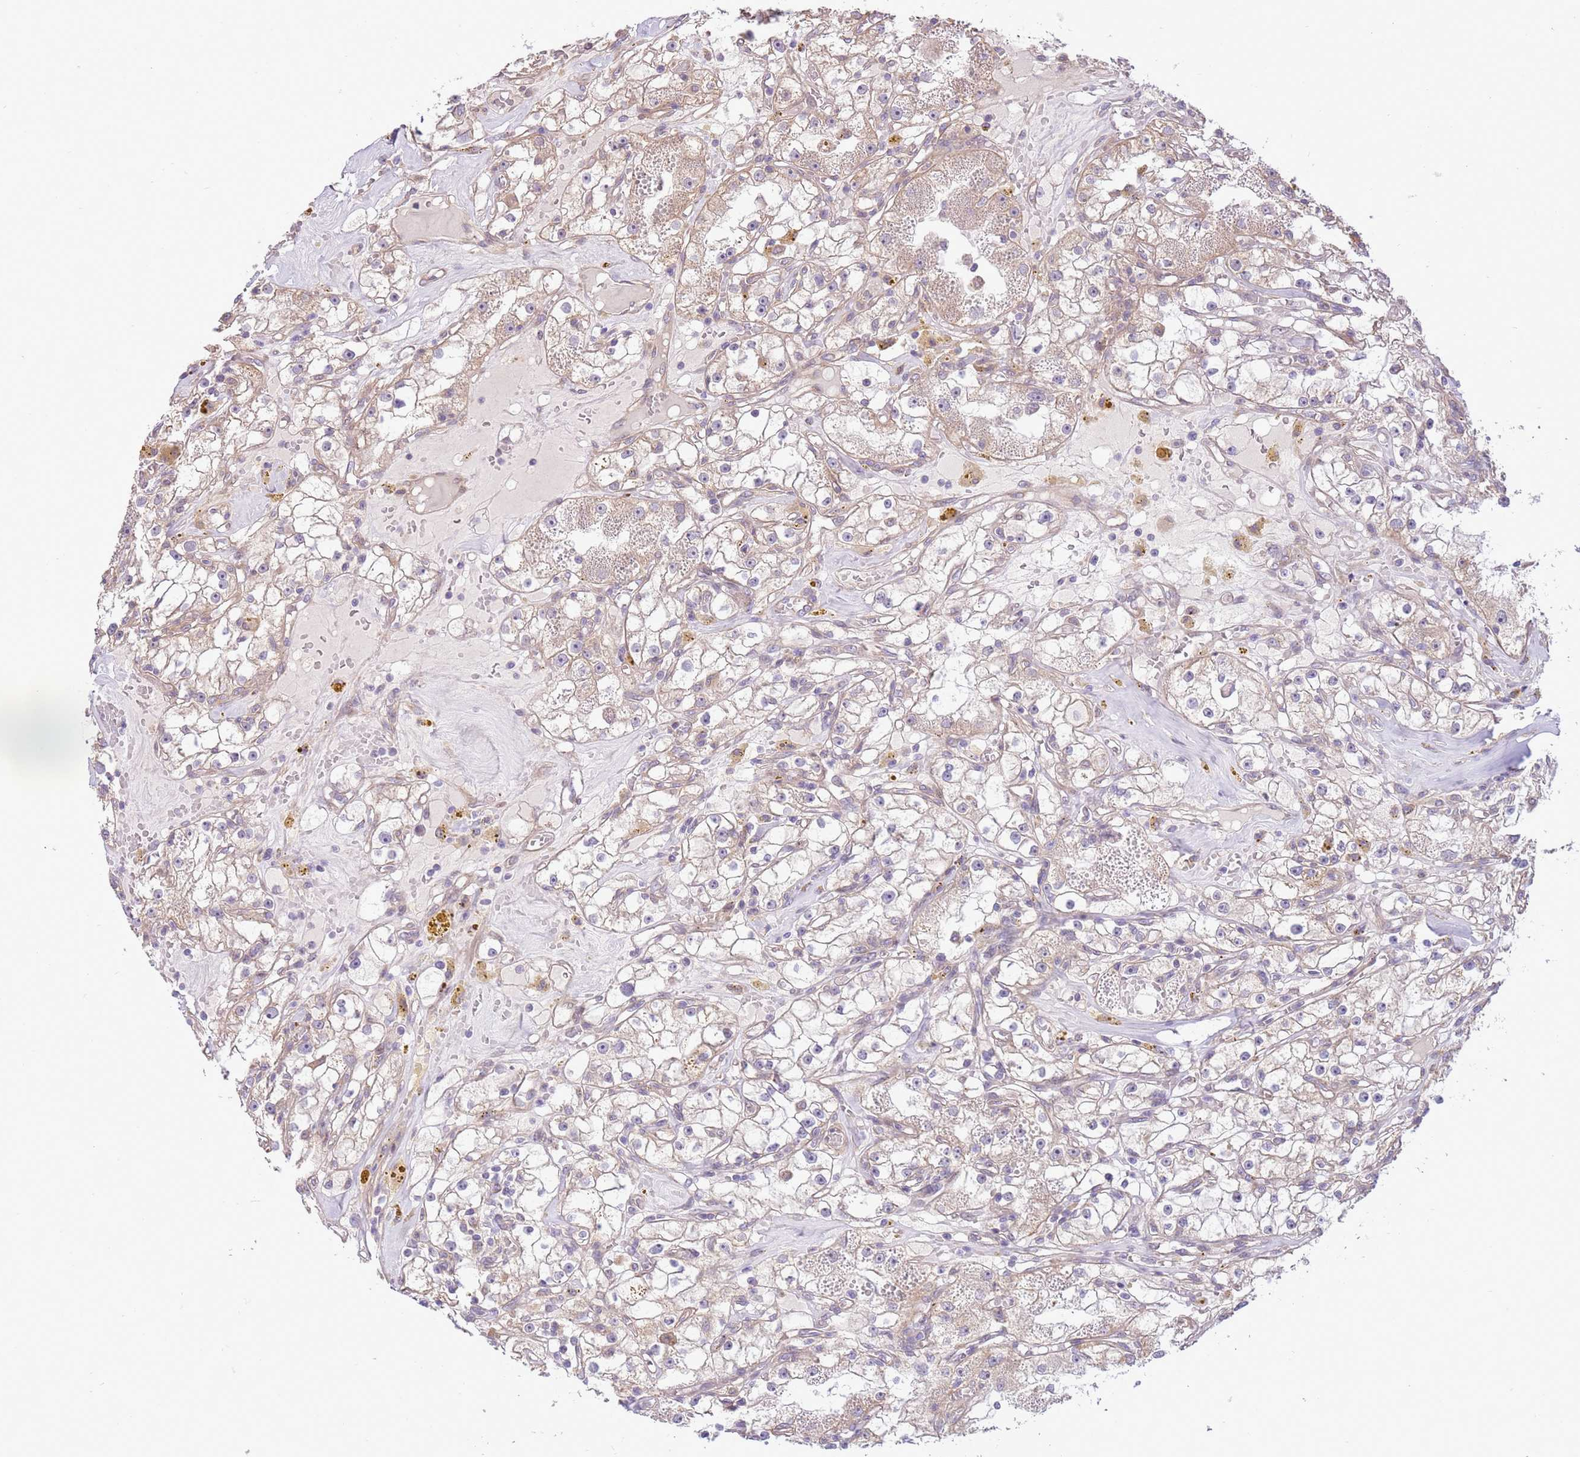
{"staining": {"intensity": "weak", "quantity": "<25%", "location": "cytoplasmic/membranous"}, "tissue": "renal cancer", "cell_type": "Tumor cells", "image_type": "cancer", "snomed": [{"axis": "morphology", "description": "Adenocarcinoma, NOS"}, {"axis": "topography", "description": "Kidney"}], "caption": "Tumor cells are negative for protein expression in human renal cancer.", "gene": "SCARA3", "patient": {"sex": "male", "age": 56}}